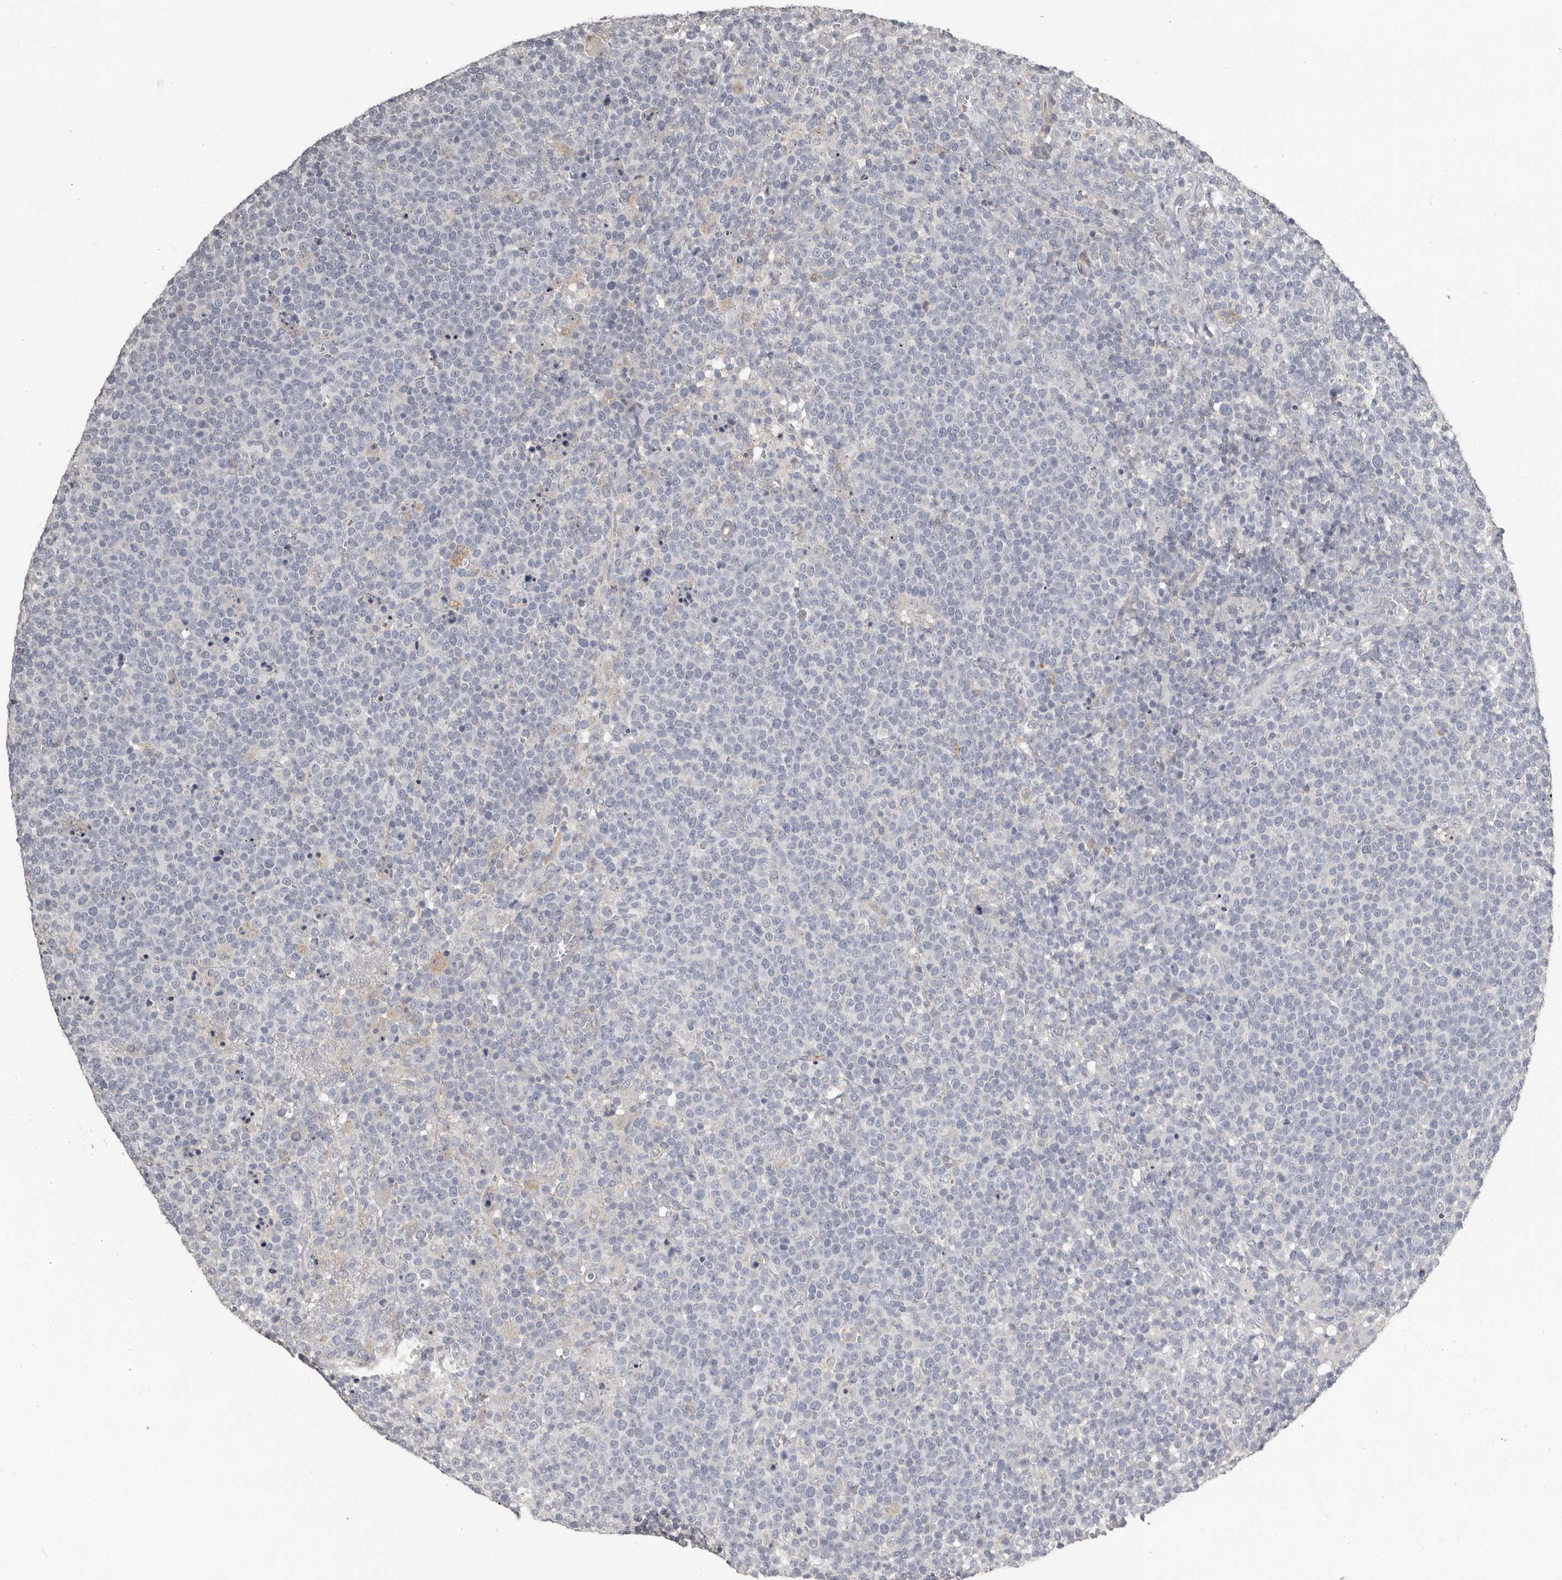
{"staining": {"intensity": "negative", "quantity": "none", "location": "none"}, "tissue": "lymphoma", "cell_type": "Tumor cells", "image_type": "cancer", "snomed": [{"axis": "morphology", "description": "Malignant lymphoma, non-Hodgkin's type, High grade"}, {"axis": "topography", "description": "Lymph node"}], "caption": "Tumor cells show no significant protein staining in lymphoma. (Stains: DAB IHC with hematoxylin counter stain, Microscopy: brightfield microscopy at high magnification).", "gene": "KCNJ8", "patient": {"sex": "male", "age": 61}}